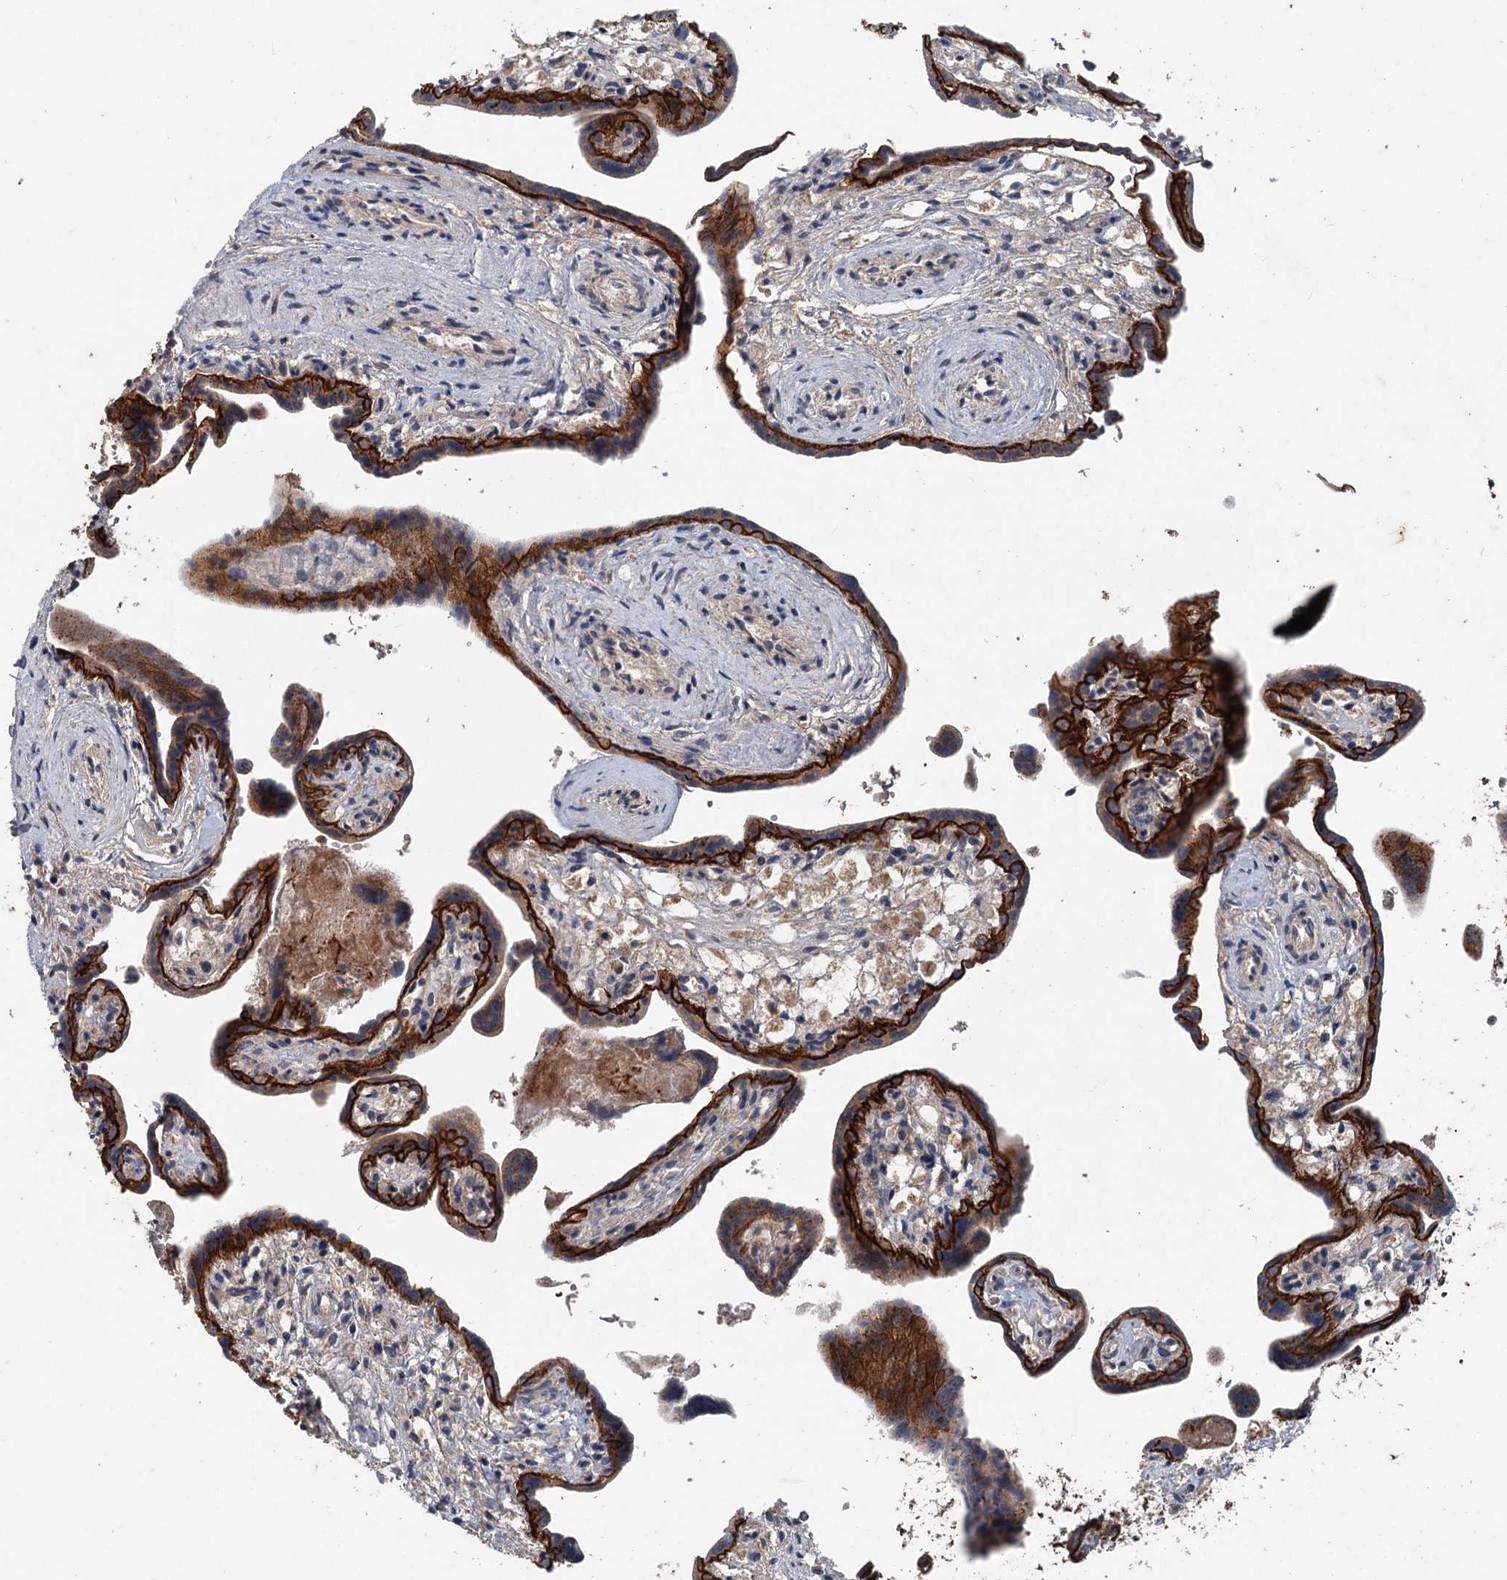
{"staining": {"intensity": "strong", "quantity": ">75%", "location": "cytoplasmic/membranous"}, "tissue": "placenta", "cell_type": "Trophoblastic cells", "image_type": "normal", "snomed": [{"axis": "morphology", "description": "Normal tissue, NOS"}, {"axis": "topography", "description": "Placenta"}], "caption": "Immunohistochemistry (IHC) (DAB (3,3'-diaminobenzidine)) staining of unremarkable human placenta displays strong cytoplasmic/membranous protein positivity in approximately >75% of trophoblastic cells.", "gene": "N4BP2L2", "patient": {"sex": "female", "age": 37}}